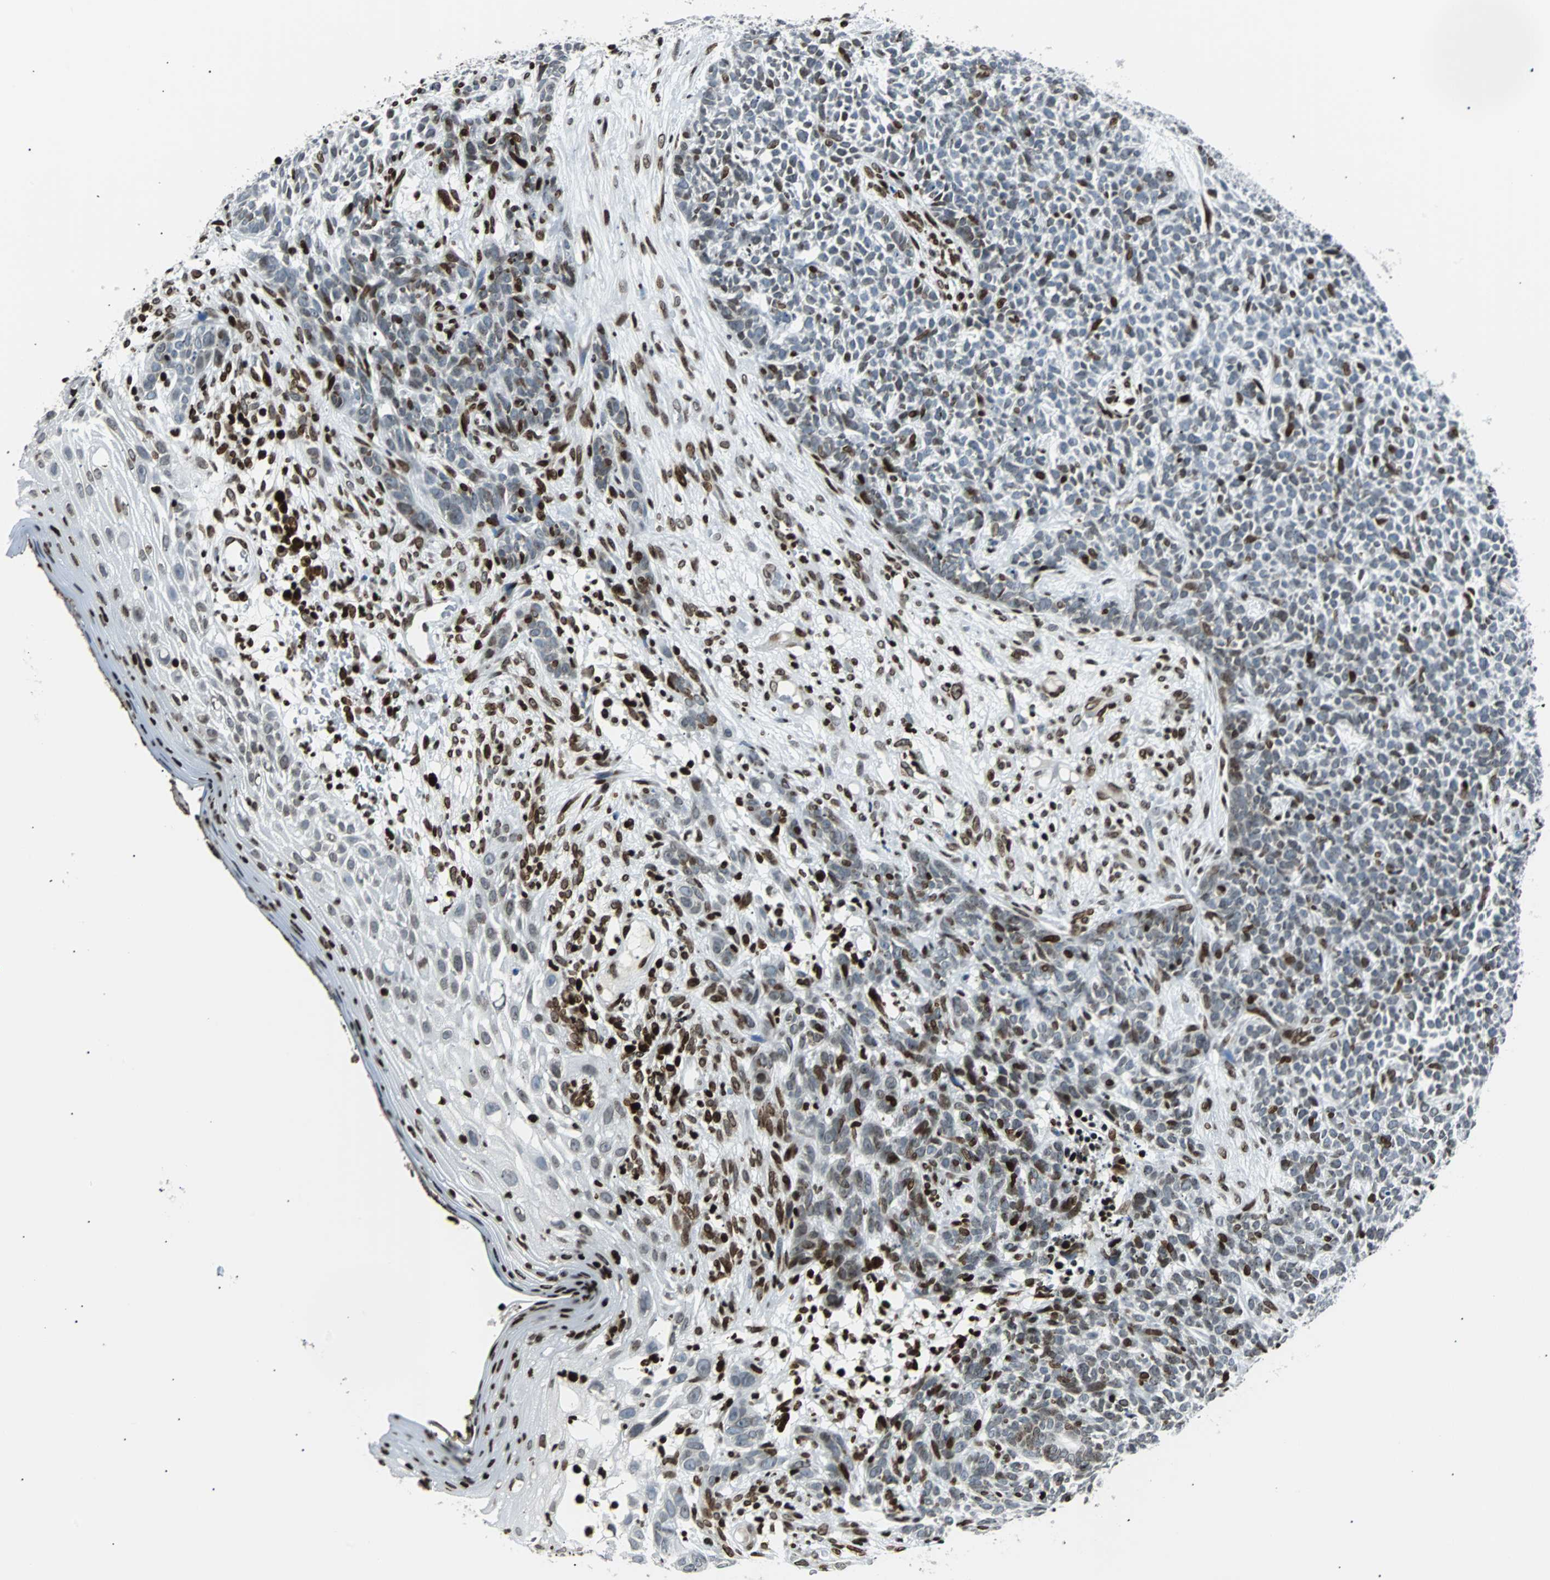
{"staining": {"intensity": "moderate", "quantity": "<25%", "location": "nuclear"}, "tissue": "skin cancer", "cell_type": "Tumor cells", "image_type": "cancer", "snomed": [{"axis": "morphology", "description": "Basal cell carcinoma"}, {"axis": "topography", "description": "Skin"}], "caption": "Brown immunohistochemical staining in skin cancer (basal cell carcinoma) reveals moderate nuclear expression in about <25% of tumor cells.", "gene": "ZNF131", "patient": {"sex": "female", "age": 84}}